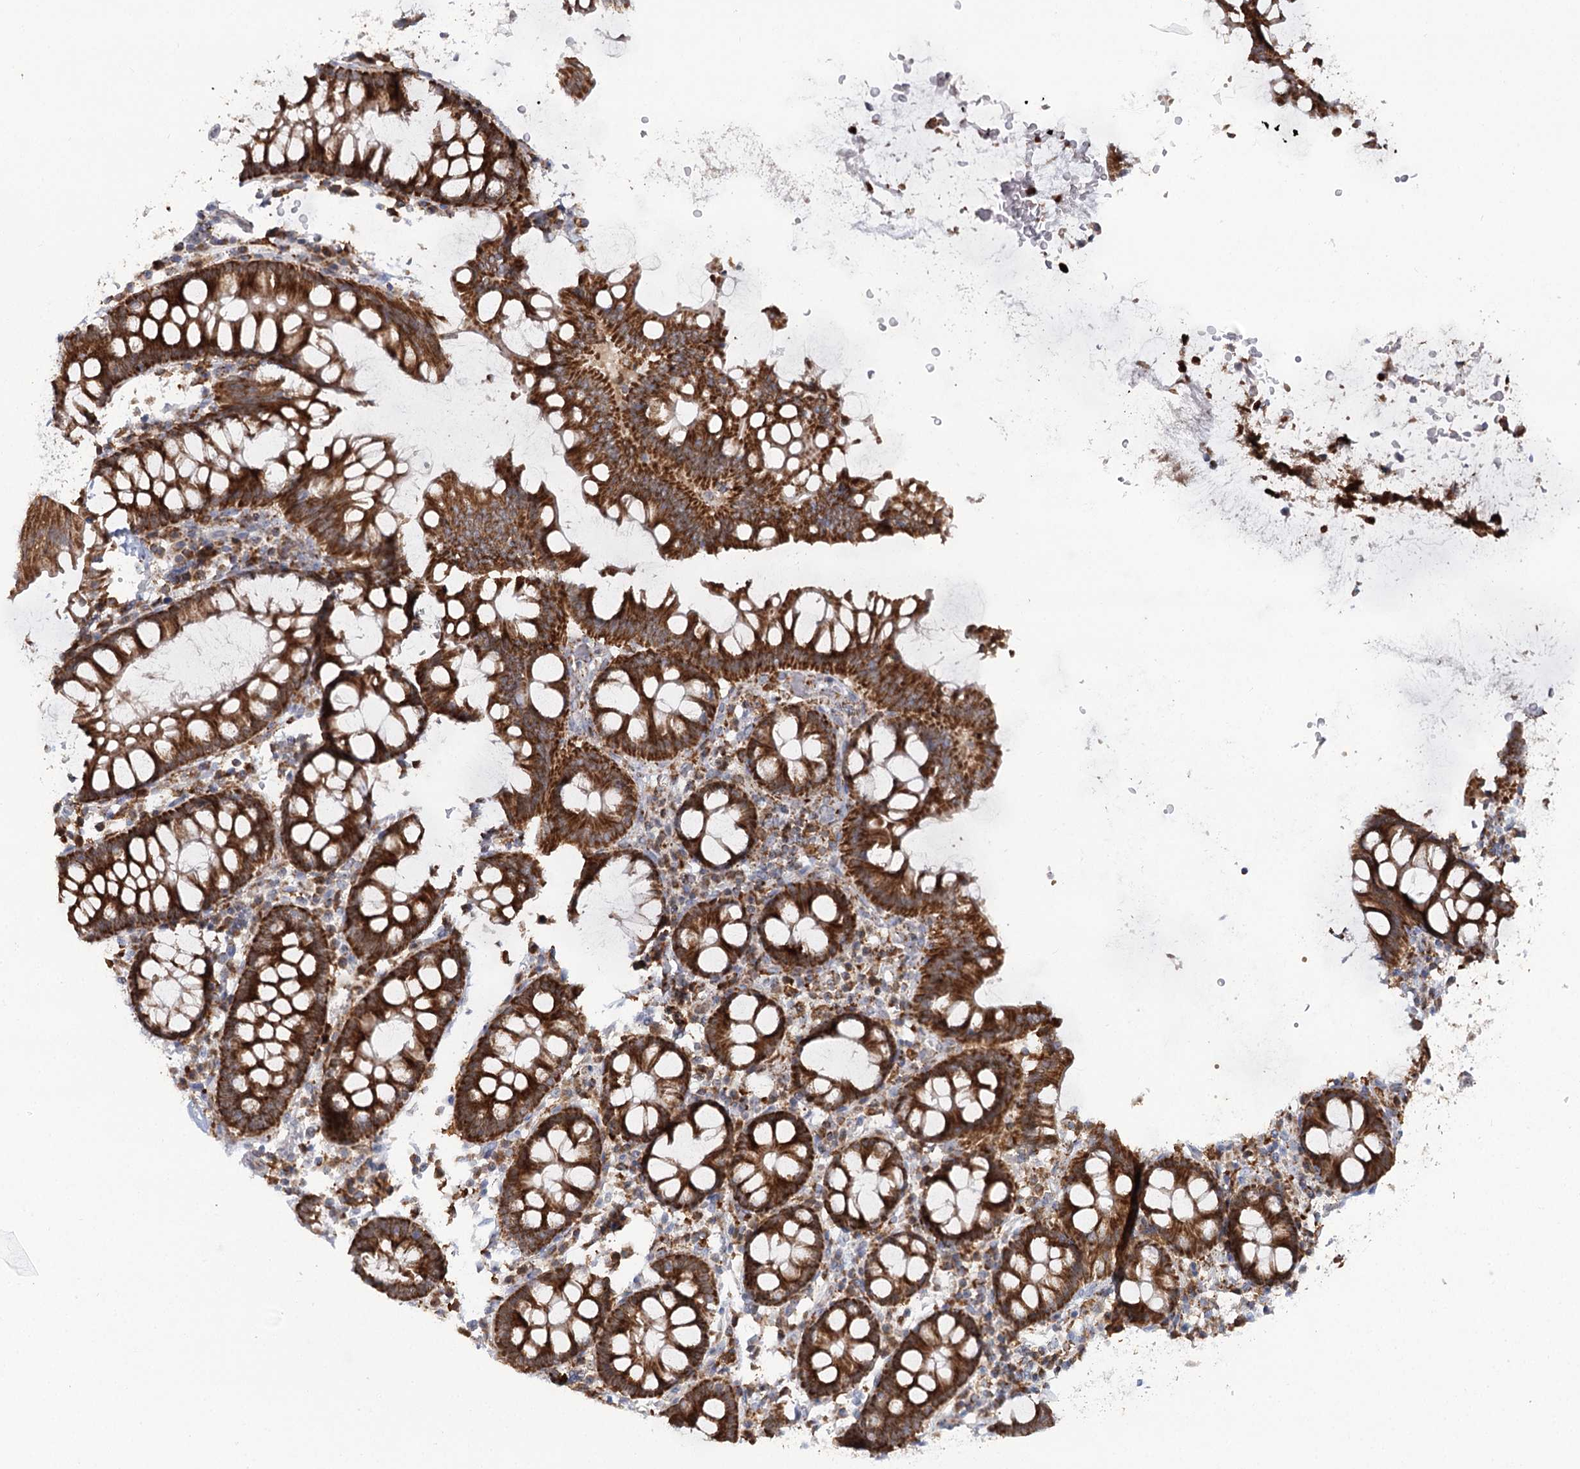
{"staining": {"intensity": "negative", "quantity": "none", "location": "none"}, "tissue": "colon", "cell_type": "Endothelial cells", "image_type": "normal", "snomed": [{"axis": "morphology", "description": "Normal tissue, NOS"}, {"axis": "topography", "description": "Colon"}], "caption": "DAB (3,3'-diaminobenzidine) immunohistochemical staining of unremarkable colon demonstrates no significant positivity in endothelial cells. (DAB (3,3'-diaminobenzidine) immunohistochemistry, high magnification).", "gene": "TAS1R1", "patient": {"sex": "female", "age": 79}}